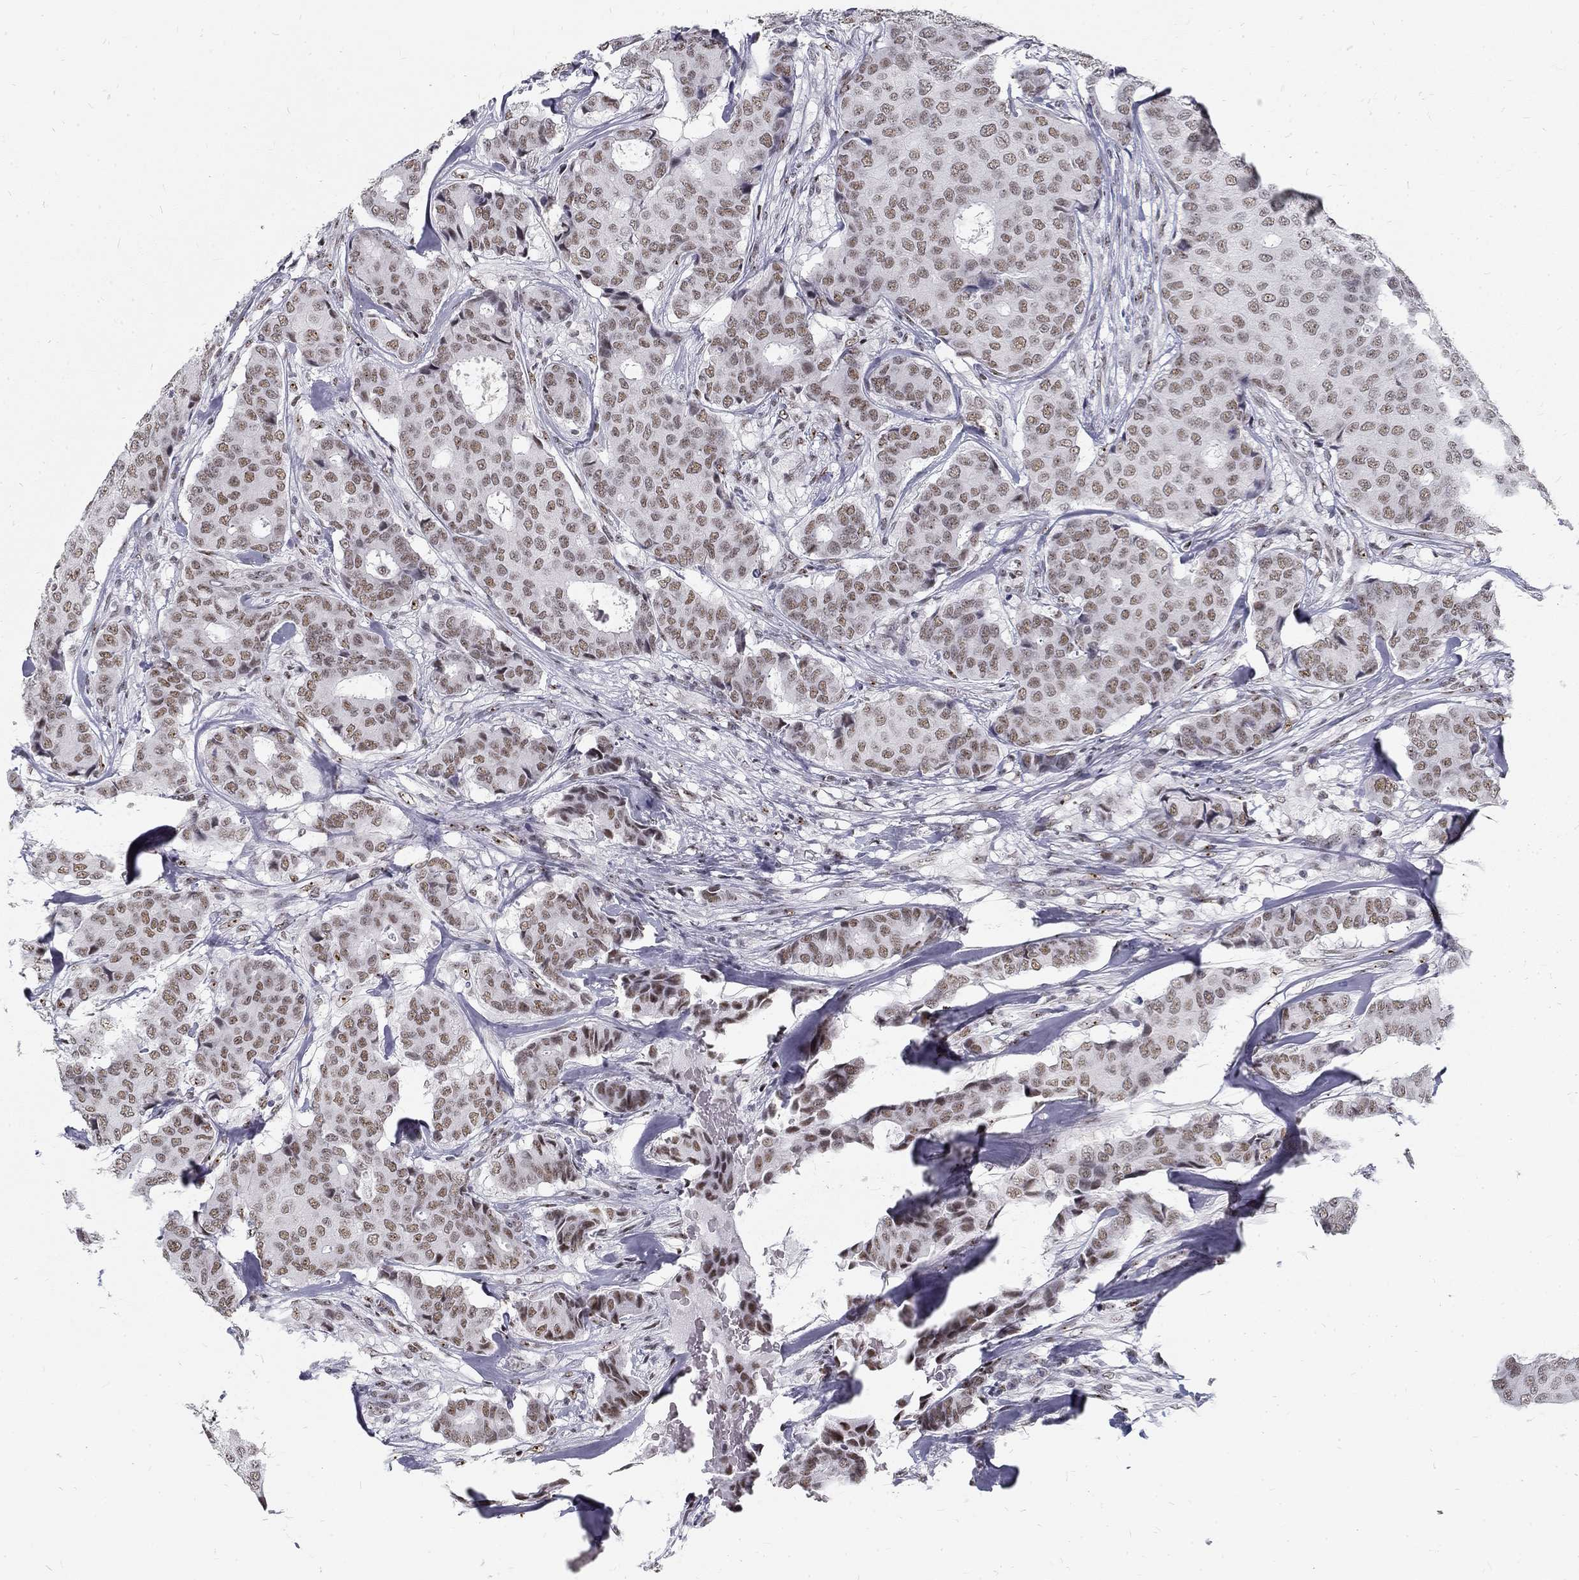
{"staining": {"intensity": "weak", "quantity": "25%-75%", "location": "nuclear"}, "tissue": "breast cancer", "cell_type": "Tumor cells", "image_type": "cancer", "snomed": [{"axis": "morphology", "description": "Duct carcinoma"}, {"axis": "topography", "description": "Breast"}], "caption": "Breast cancer stained for a protein exhibits weak nuclear positivity in tumor cells. (IHC, brightfield microscopy, high magnification).", "gene": "SNORC", "patient": {"sex": "female", "age": 75}}